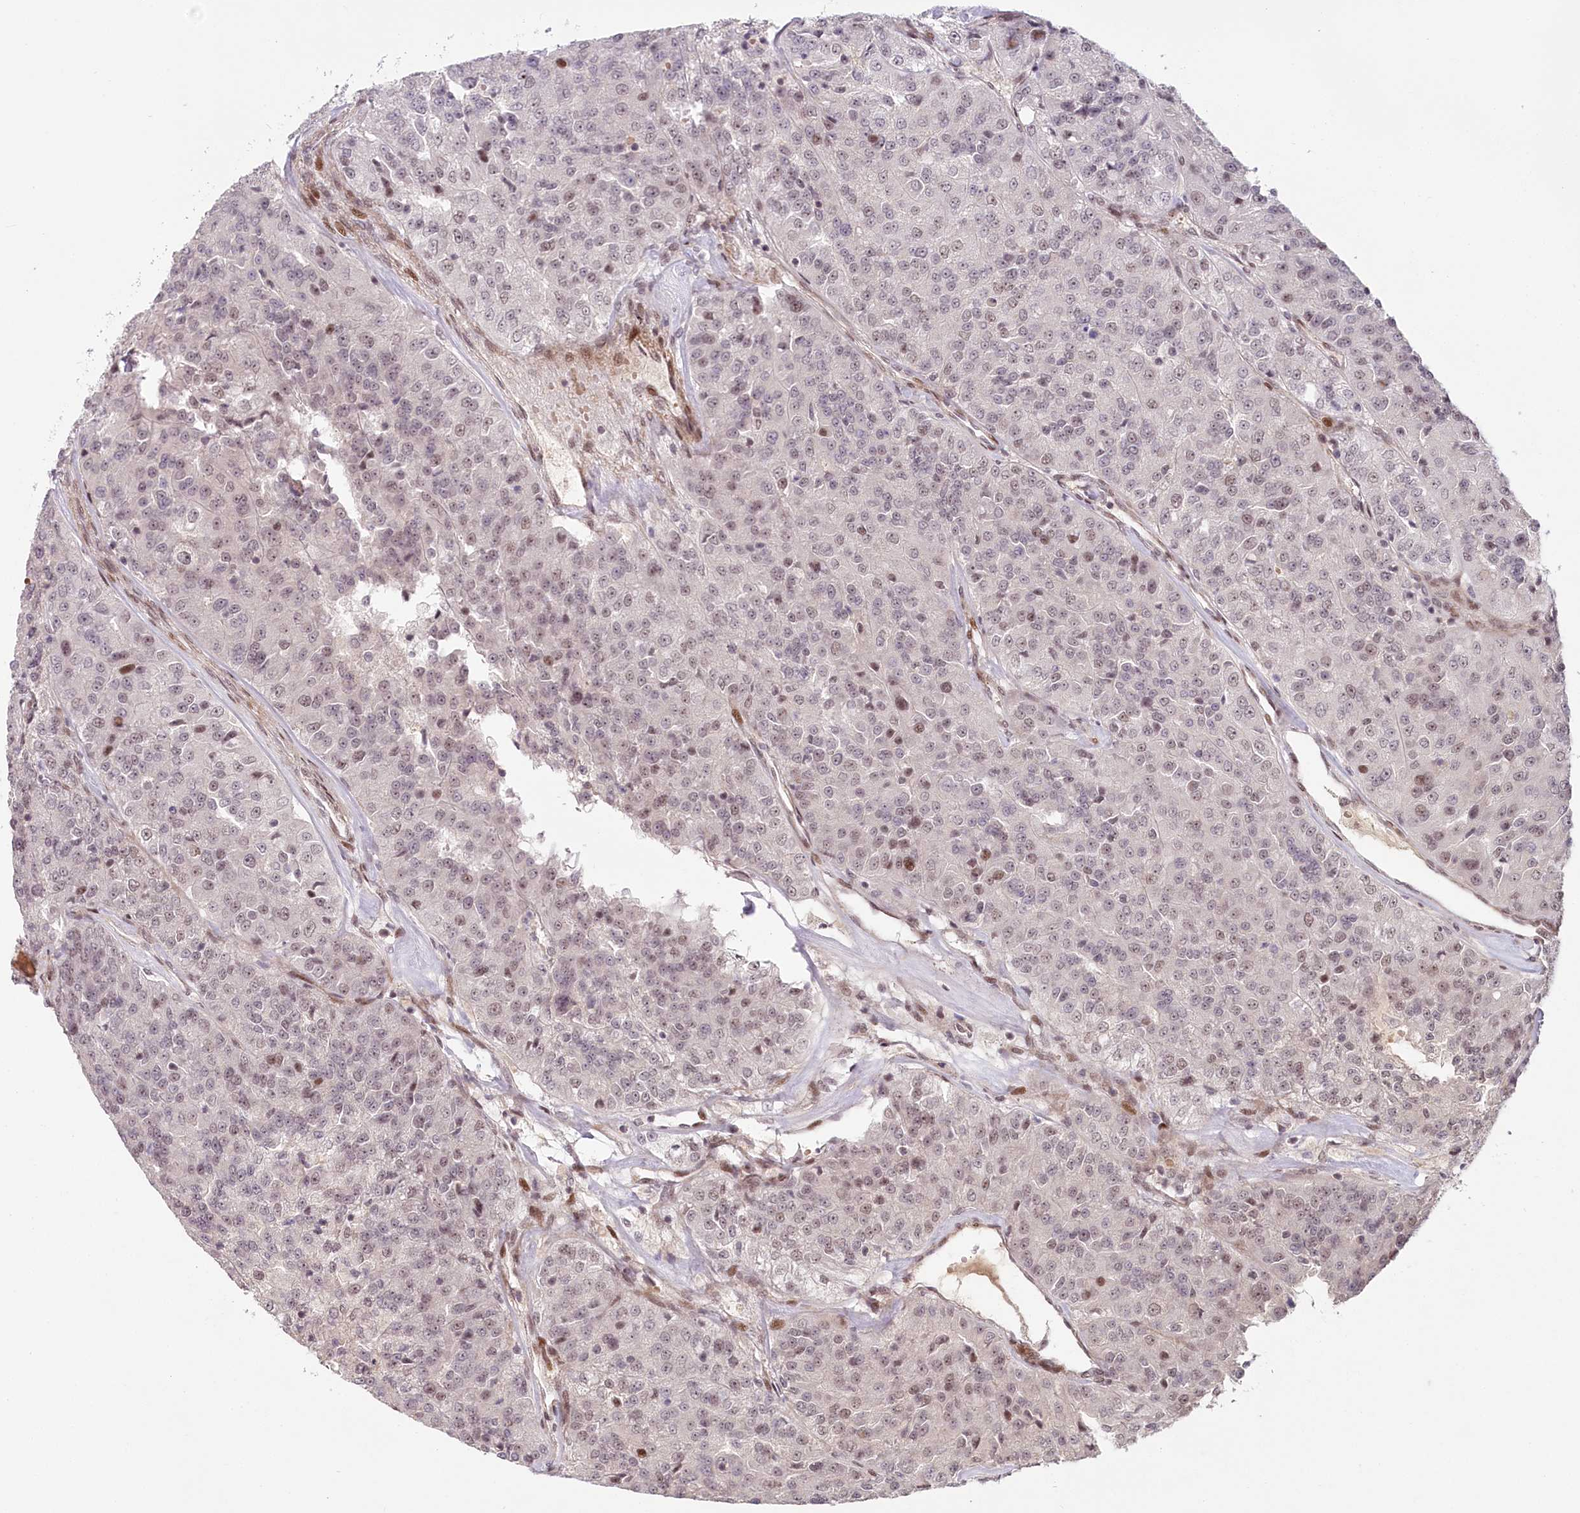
{"staining": {"intensity": "weak", "quantity": "<25%", "location": "nuclear"}, "tissue": "renal cancer", "cell_type": "Tumor cells", "image_type": "cancer", "snomed": [{"axis": "morphology", "description": "Adenocarcinoma, NOS"}, {"axis": "topography", "description": "Kidney"}], "caption": "The micrograph shows no staining of tumor cells in renal adenocarcinoma.", "gene": "FAM204A", "patient": {"sex": "female", "age": 63}}